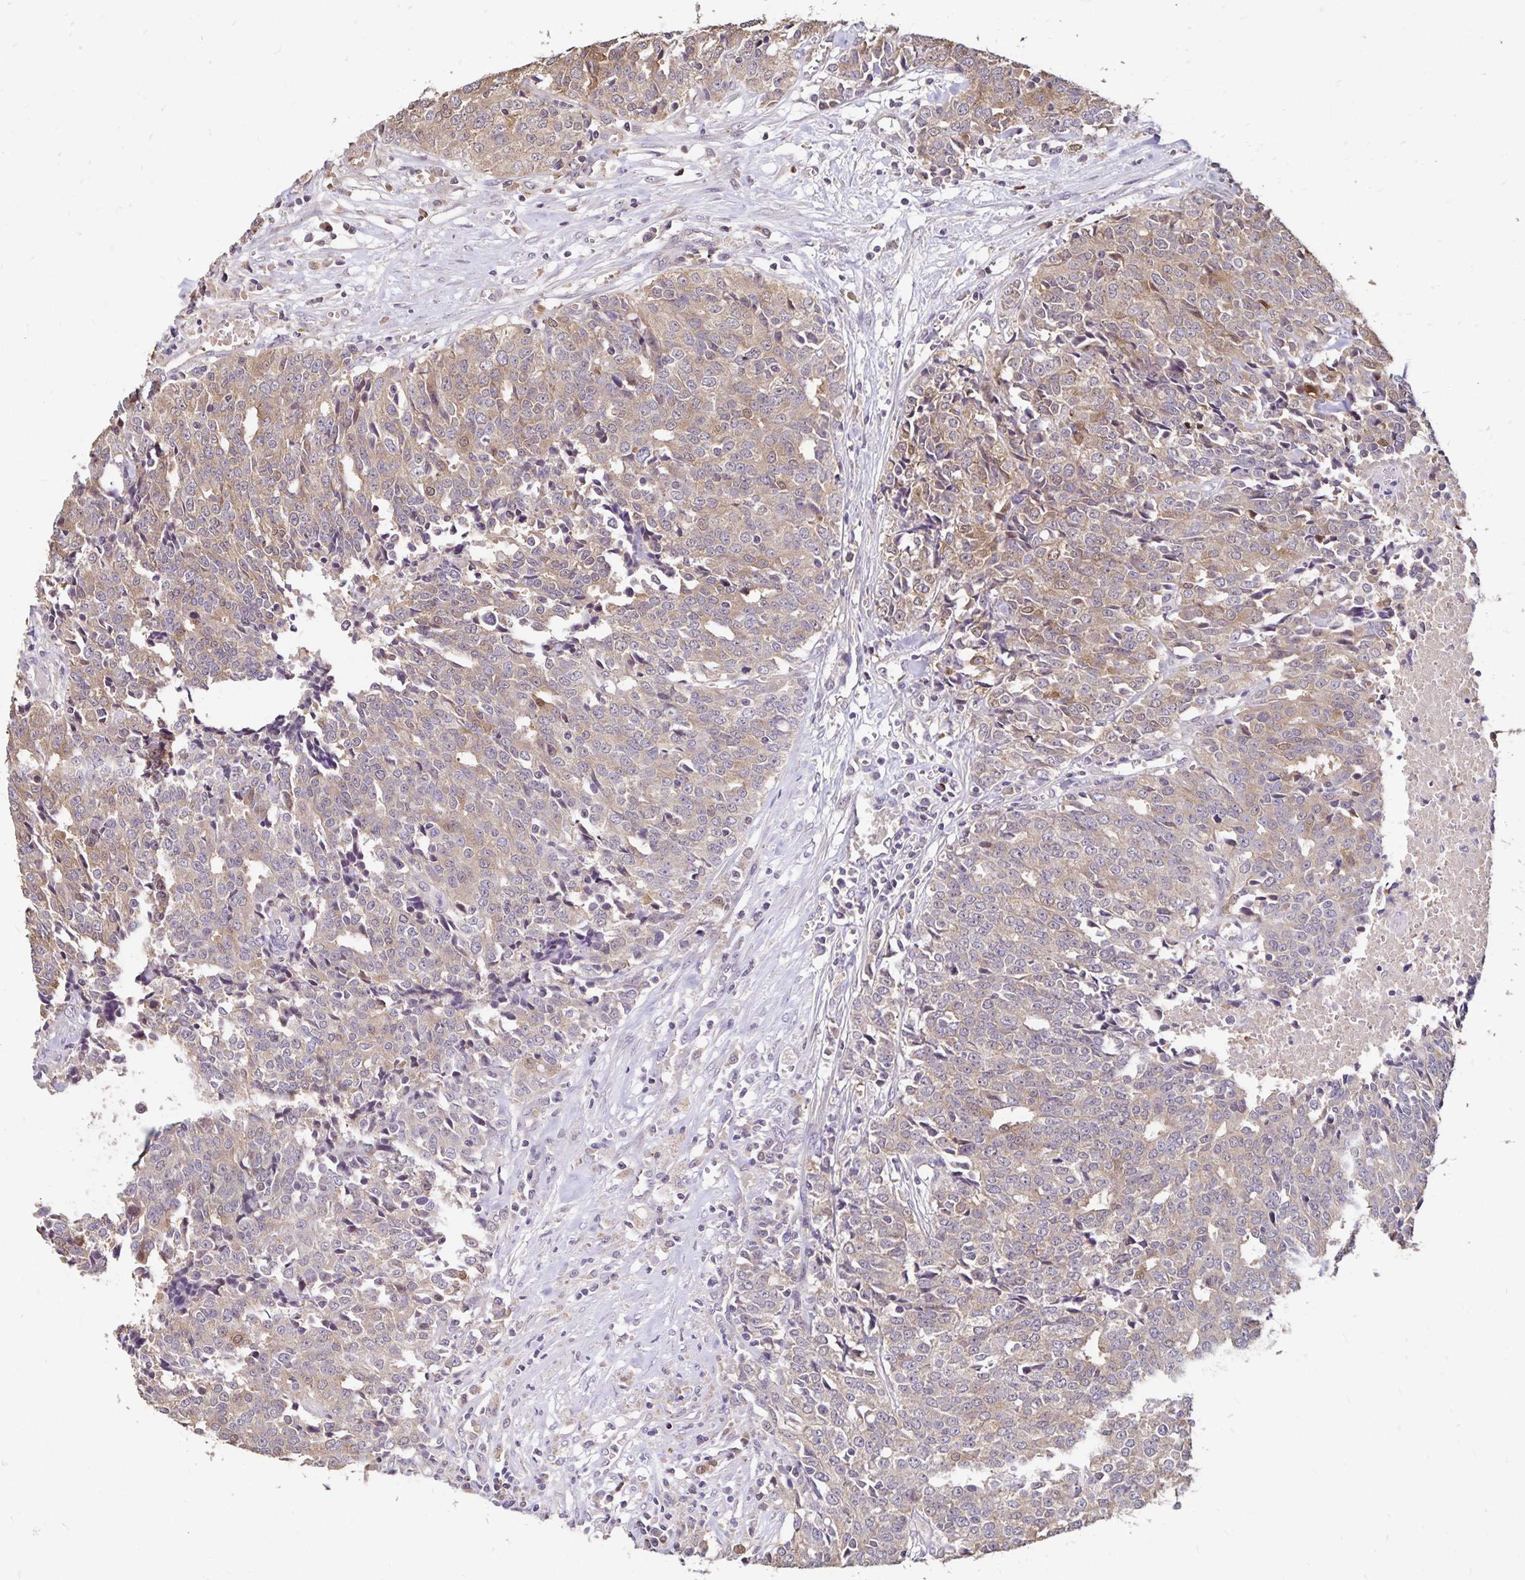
{"staining": {"intensity": "weak", "quantity": "25%-75%", "location": "cytoplasmic/membranous"}, "tissue": "prostate cancer", "cell_type": "Tumor cells", "image_type": "cancer", "snomed": [{"axis": "morphology", "description": "Adenocarcinoma, High grade"}, {"axis": "topography", "description": "Prostate and seminal vesicle, NOS"}], "caption": "IHC image of human prostate adenocarcinoma (high-grade) stained for a protein (brown), which demonstrates low levels of weak cytoplasmic/membranous staining in approximately 25%-75% of tumor cells.", "gene": "EMC10", "patient": {"sex": "male", "age": 60}}